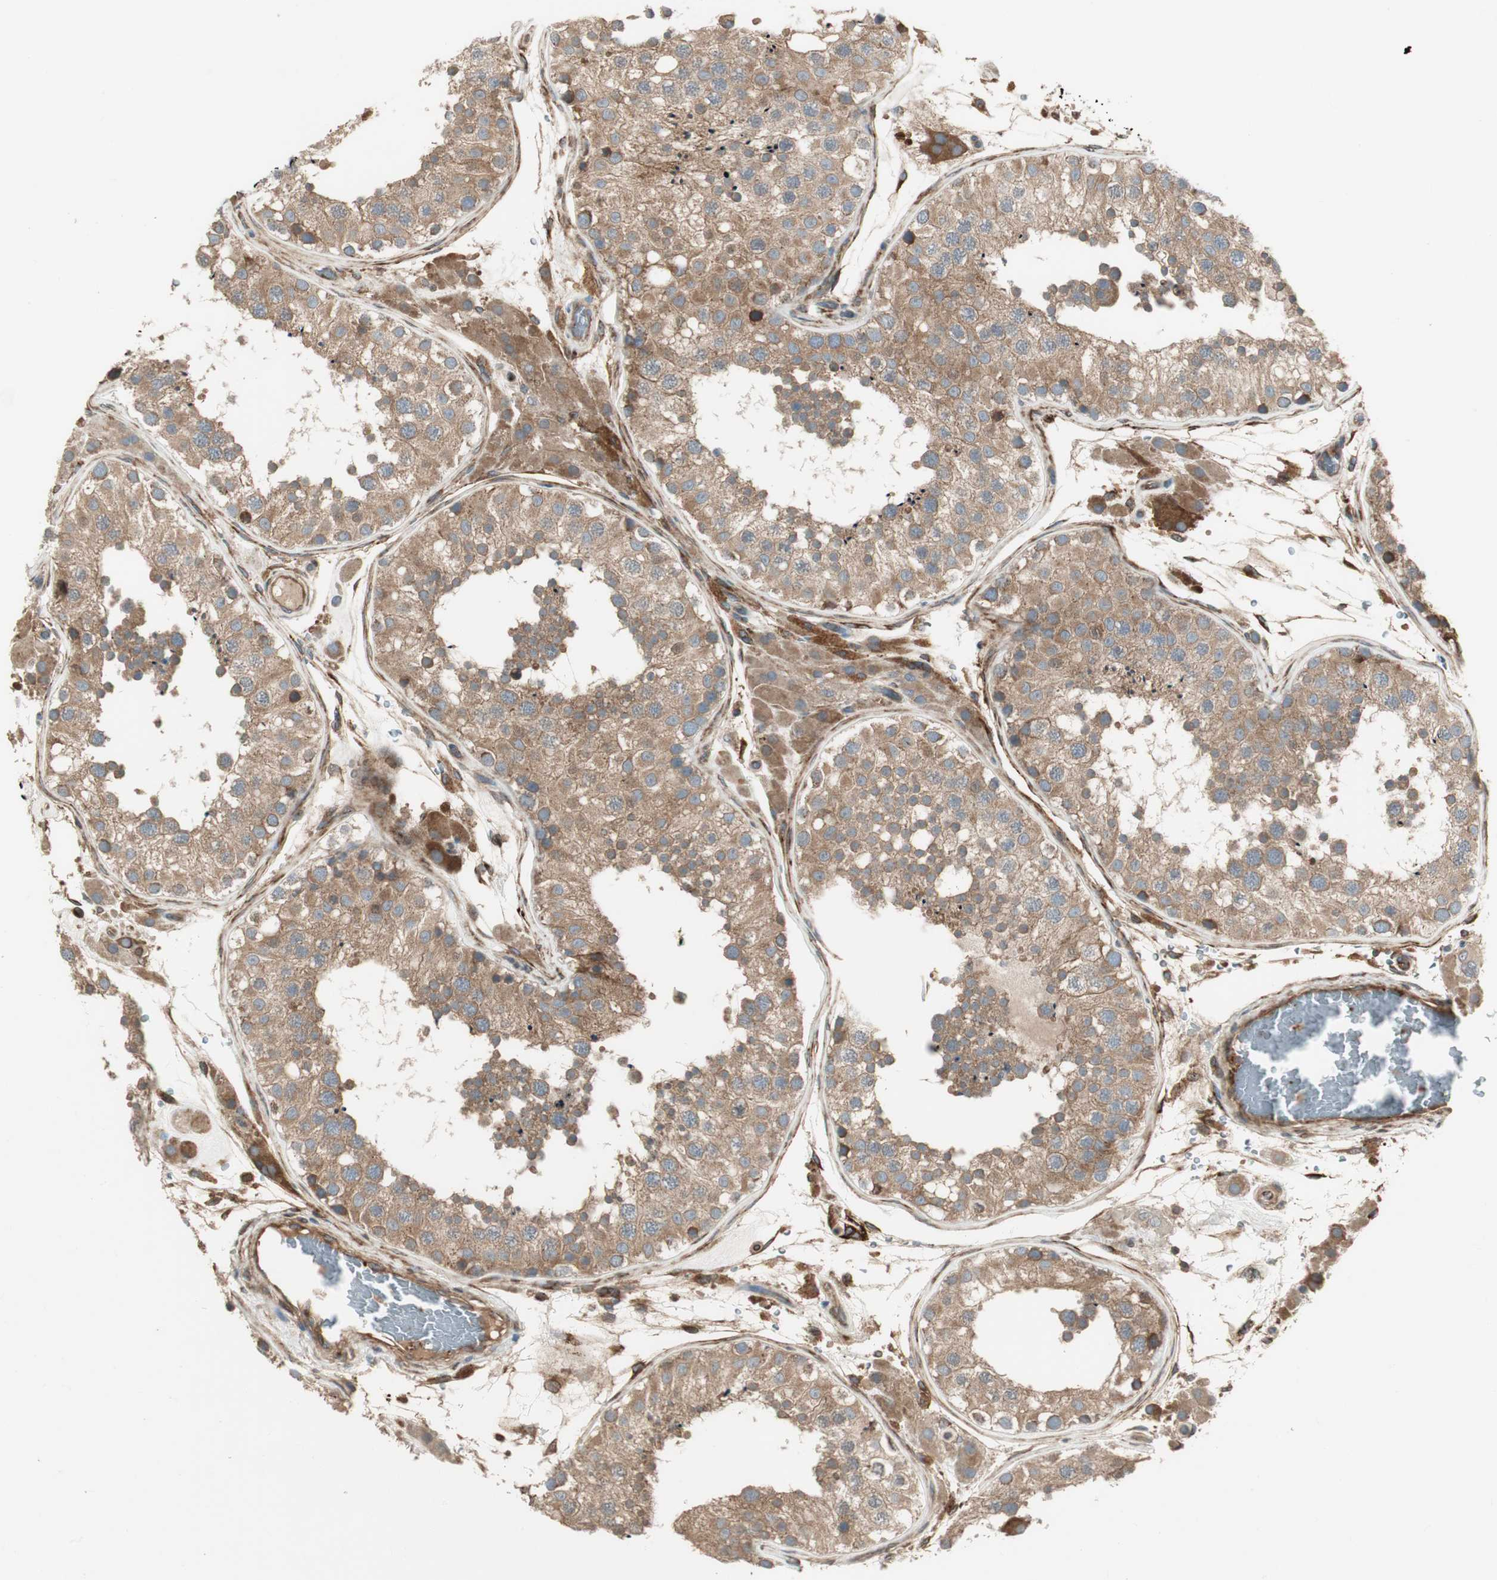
{"staining": {"intensity": "moderate", "quantity": ">75%", "location": "cytoplasmic/membranous"}, "tissue": "testis", "cell_type": "Cells in seminiferous ducts", "image_type": "normal", "snomed": [{"axis": "morphology", "description": "Normal tissue, NOS"}, {"axis": "topography", "description": "Testis"}, {"axis": "topography", "description": "Epididymis"}], "caption": "Immunohistochemistry (IHC) (DAB) staining of benign testis shows moderate cytoplasmic/membranous protein staining in approximately >75% of cells in seminiferous ducts.", "gene": "PRKG1", "patient": {"sex": "male", "age": 26}}